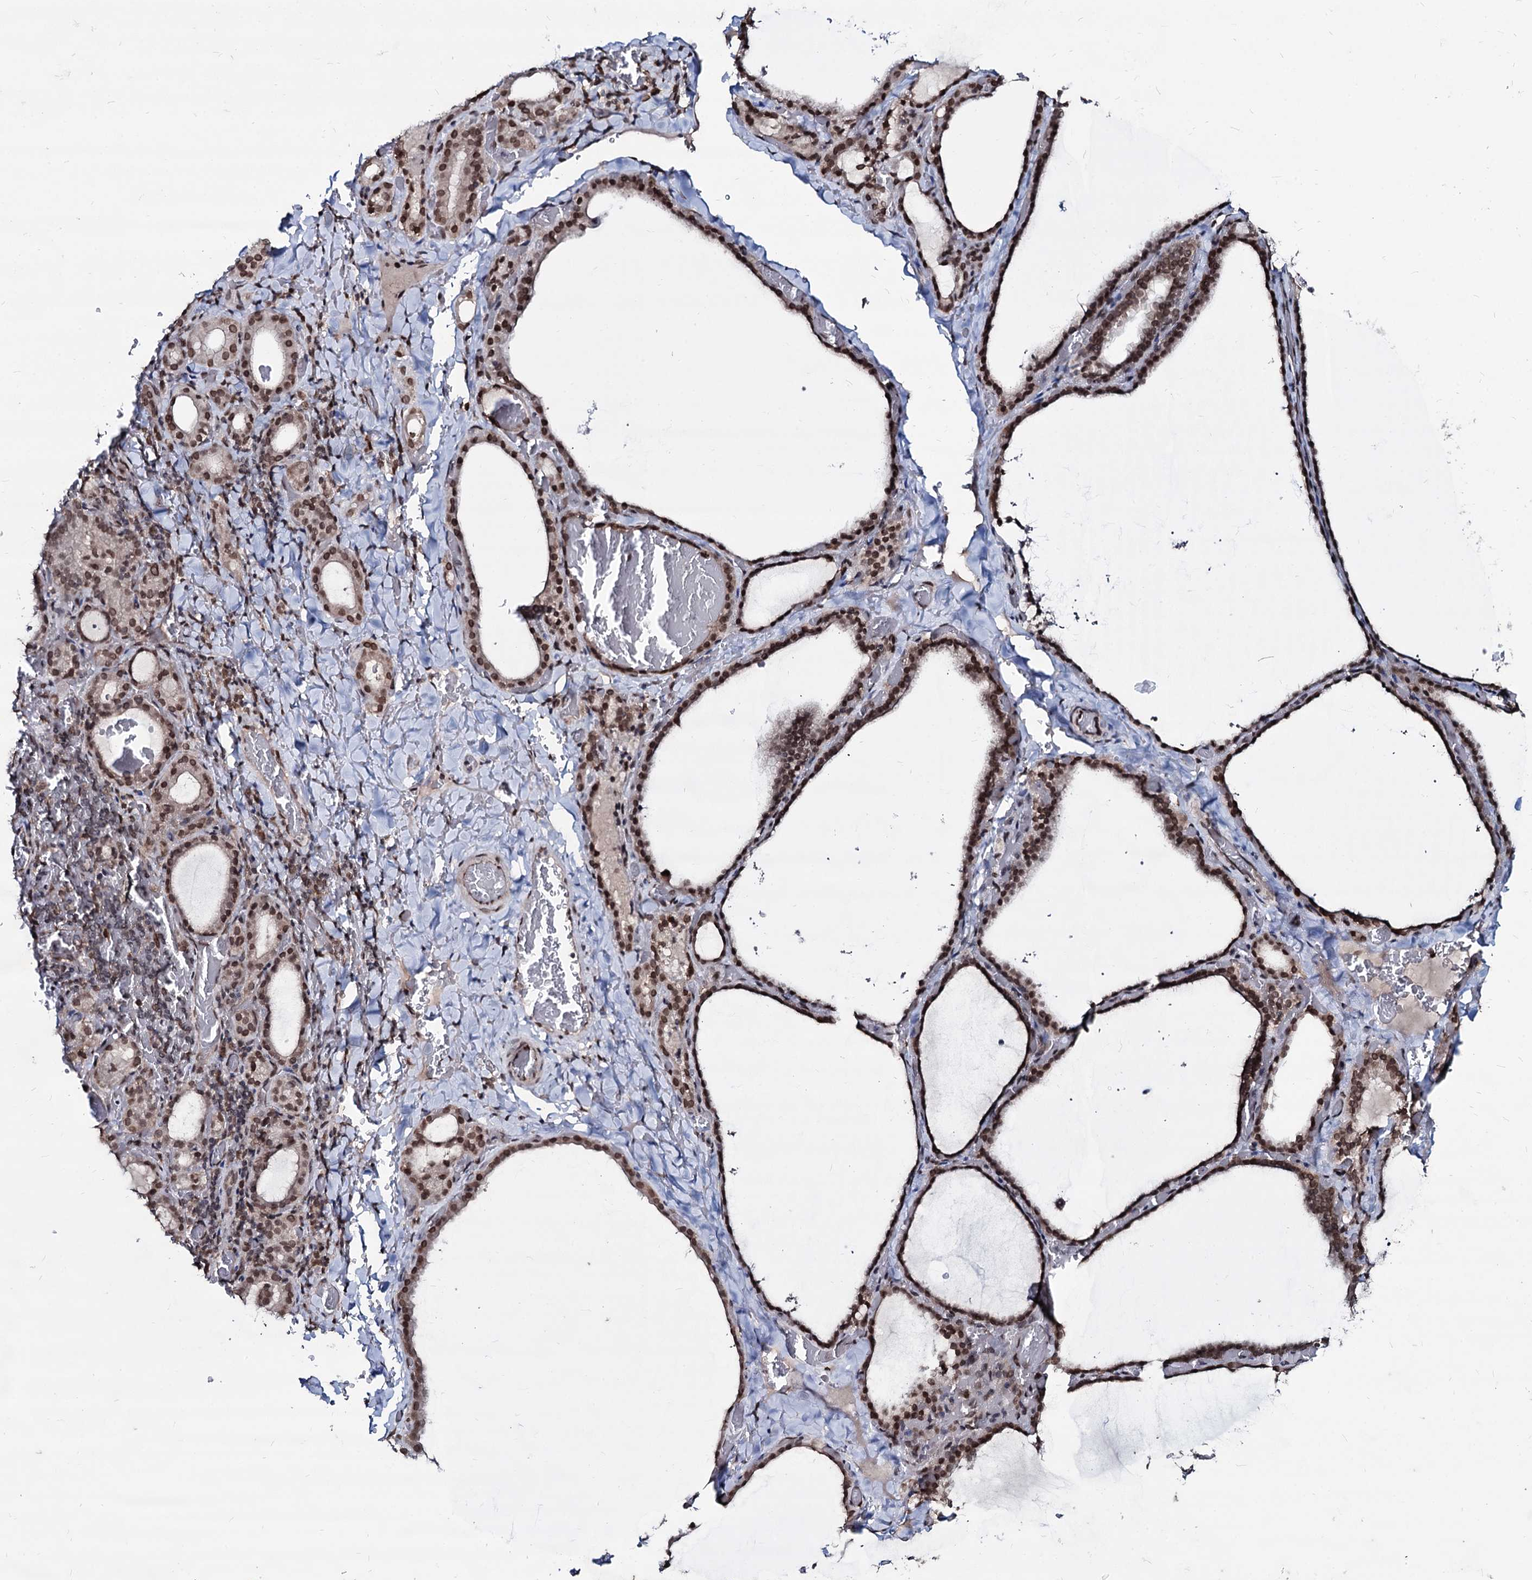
{"staining": {"intensity": "strong", "quantity": ">75%", "location": "nuclear"}, "tissue": "thyroid gland", "cell_type": "Glandular cells", "image_type": "normal", "snomed": [{"axis": "morphology", "description": "Normal tissue, NOS"}, {"axis": "topography", "description": "Thyroid gland"}], "caption": "Unremarkable thyroid gland demonstrates strong nuclear expression in about >75% of glandular cells, visualized by immunohistochemistry.", "gene": "RNF6", "patient": {"sex": "female", "age": 39}}